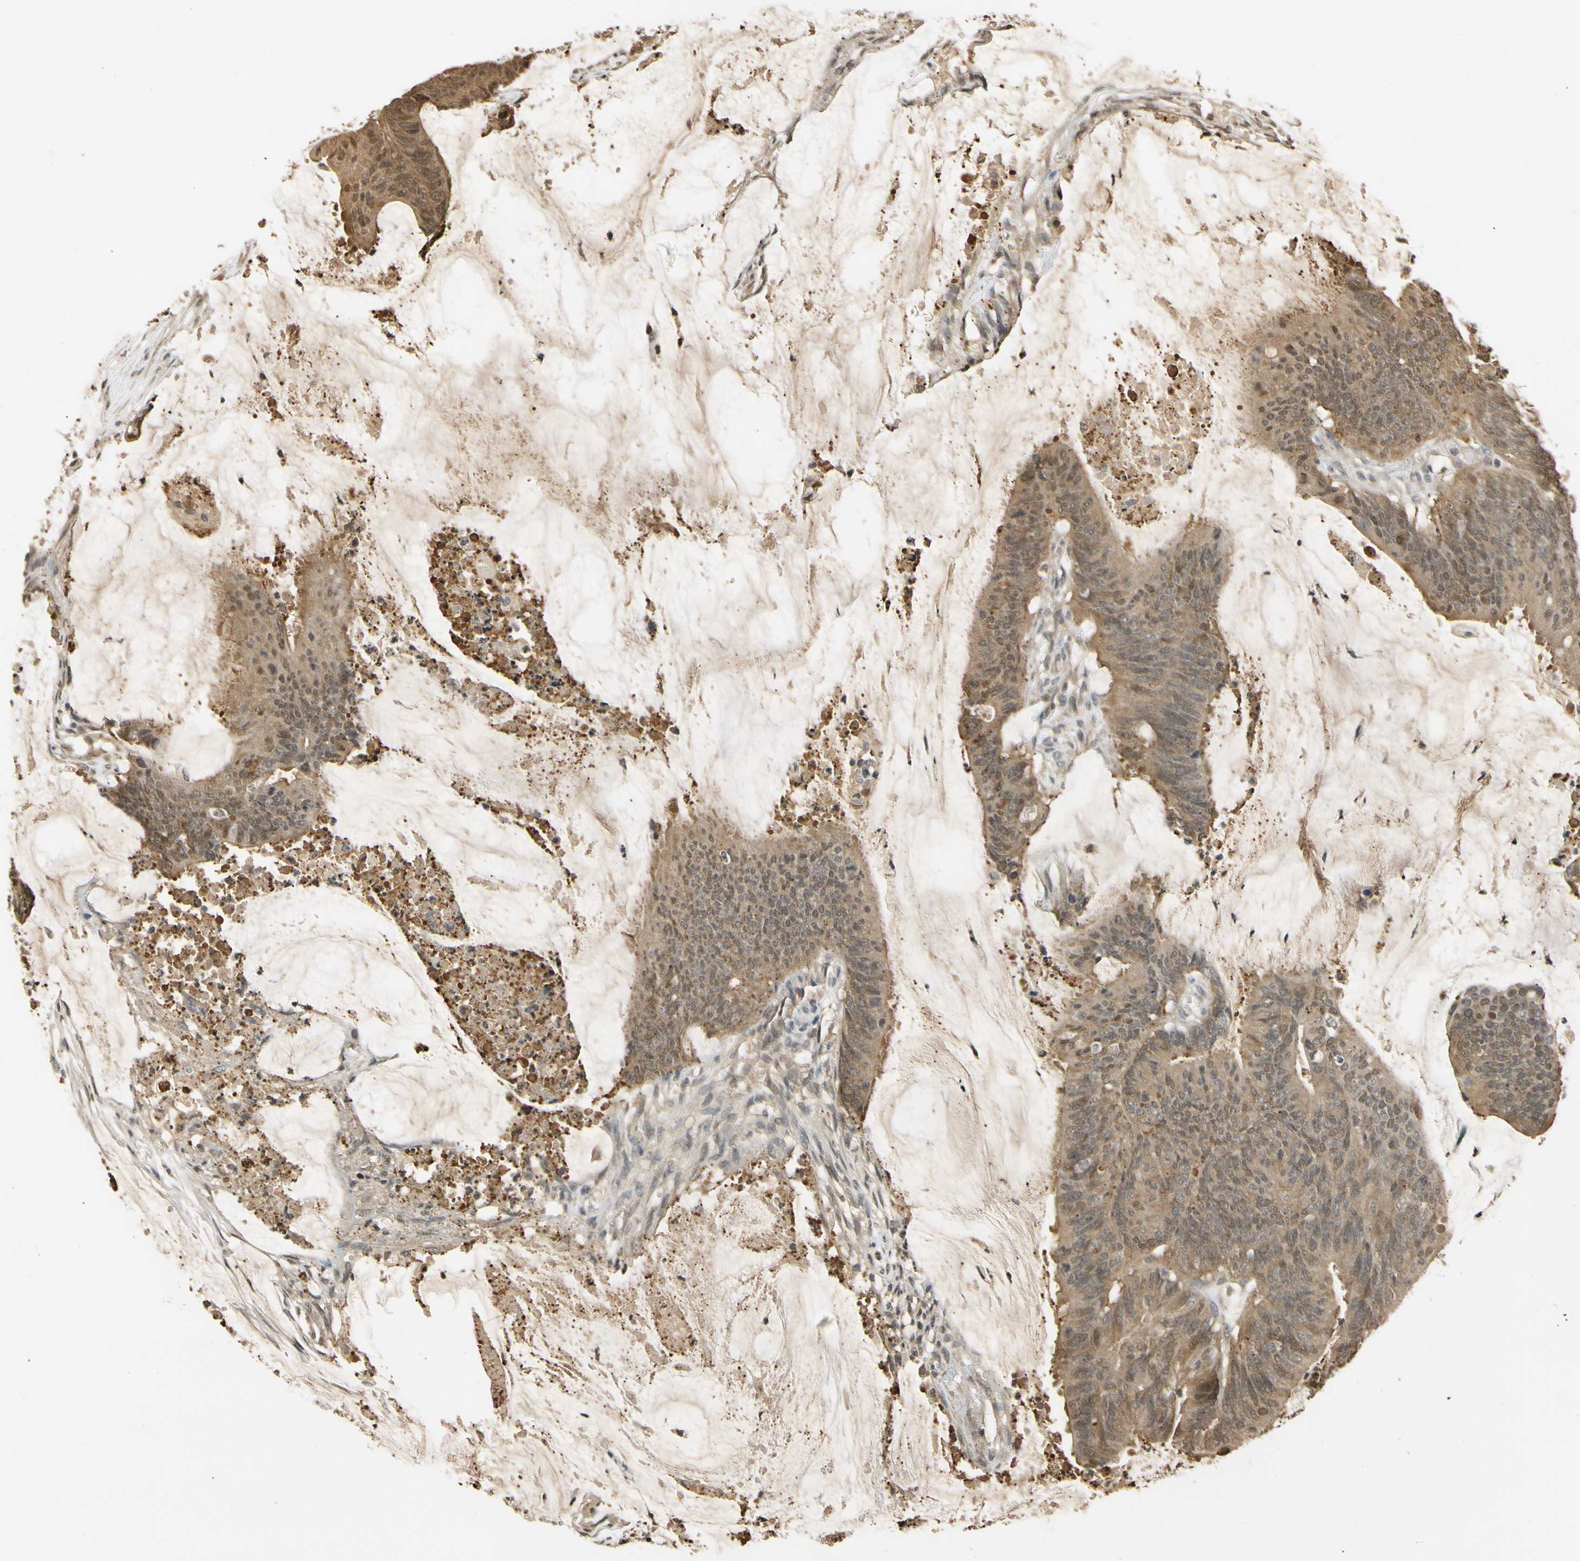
{"staining": {"intensity": "moderate", "quantity": "25%-75%", "location": "cytoplasmic/membranous"}, "tissue": "colorectal cancer", "cell_type": "Tumor cells", "image_type": "cancer", "snomed": [{"axis": "morphology", "description": "Adenocarcinoma, NOS"}, {"axis": "topography", "description": "Rectum"}], "caption": "A micrograph showing moderate cytoplasmic/membranous expression in approximately 25%-75% of tumor cells in colorectal cancer, as visualized by brown immunohistochemical staining.", "gene": "SOD1", "patient": {"sex": "female", "age": 66}}